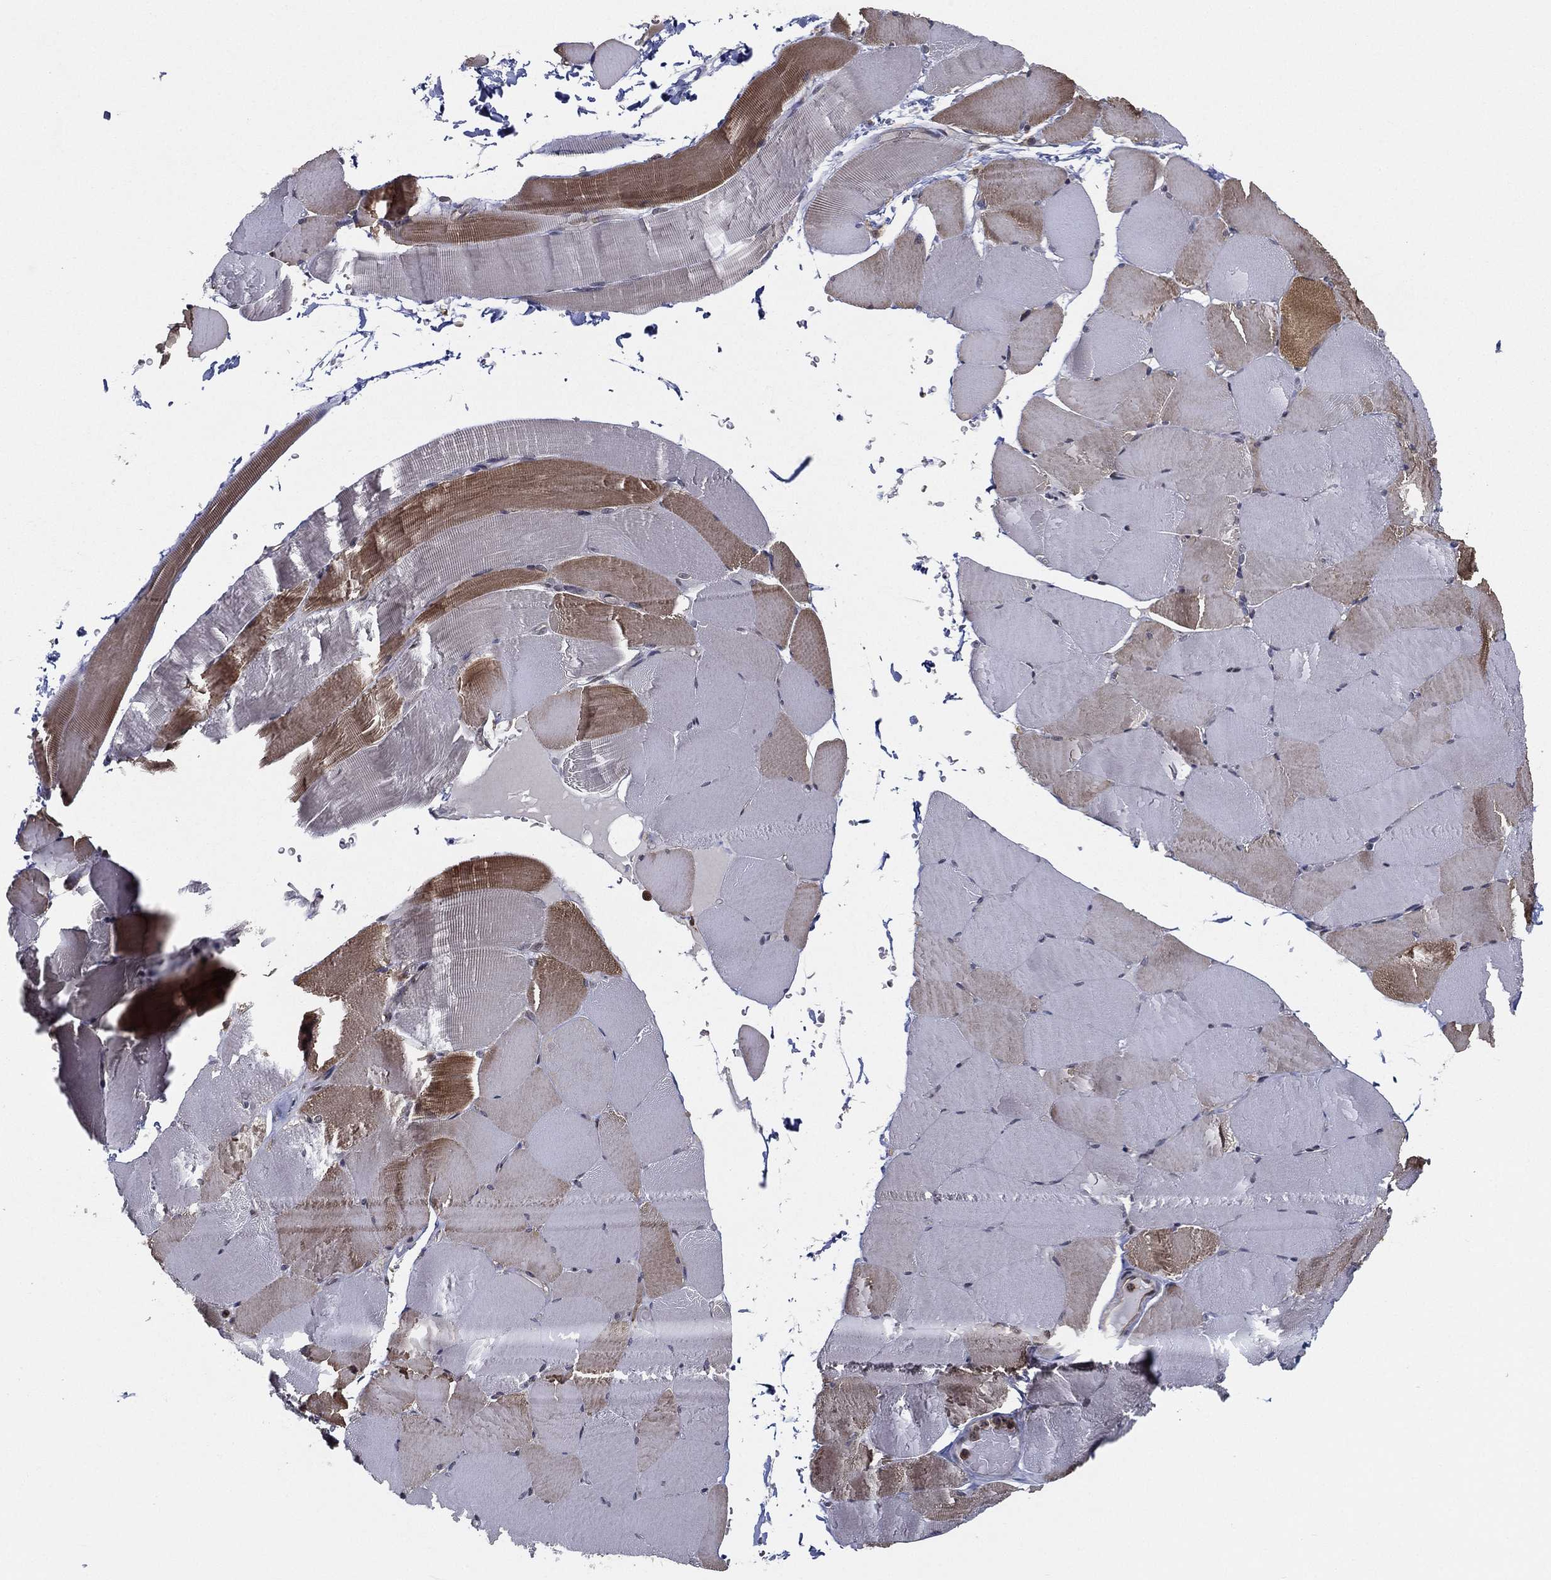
{"staining": {"intensity": "moderate", "quantity": "<25%", "location": "cytoplasmic/membranous"}, "tissue": "skeletal muscle", "cell_type": "Myocytes", "image_type": "normal", "snomed": [{"axis": "morphology", "description": "Normal tissue, NOS"}, {"axis": "topography", "description": "Skeletal muscle"}], "caption": "Immunohistochemical staining of normal human skeletal muscle reveals low levels of moderate cytoplasmic/membranous expression in about <25% of myocytes.", "gene": "UACA", "patient": {"sex": "female", "age": 37}}